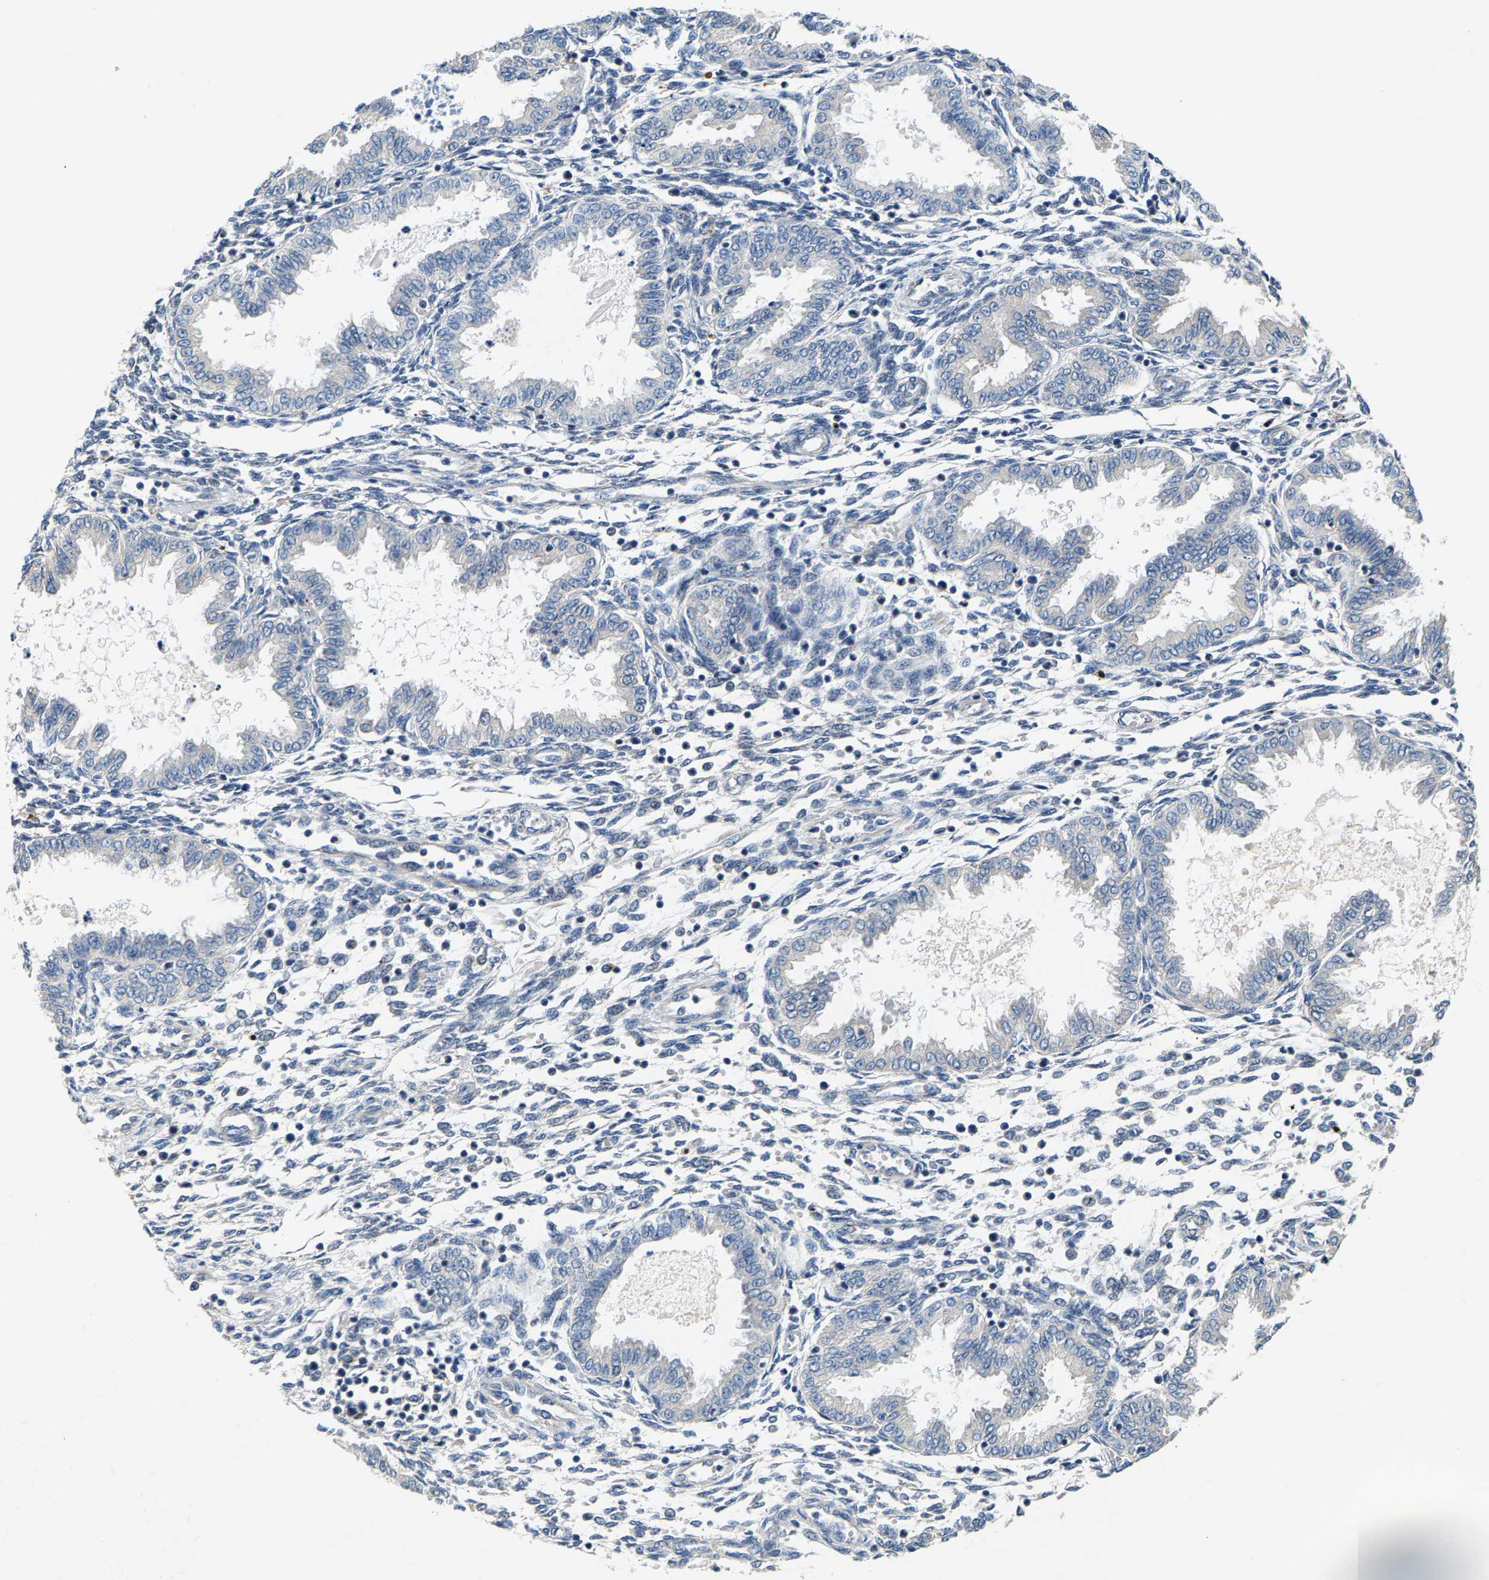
{"staining": {"intensity": "weak", "quantity": "<25%", "location": "cytoplasmic/membranous"}, "tissue": "endometrium", "cell_type": "Cells in endometrial stroma", "image_type": "normal", "snomed": [{"axis": "morphology", "description": "Normal tissue, NOS"}, {"axis": "topography", "description": "Endometrium"}], "caption": "DAB immunohistochemical staining of benign endometrium shows no significant positivity in cells in endometrial stroma. (DAB (3,3'-diaminobenzidine) immunohistochemistry (IHC), high magnification).", "gene": "NT5C", "patient": {"sex": "female", "age": 33}}